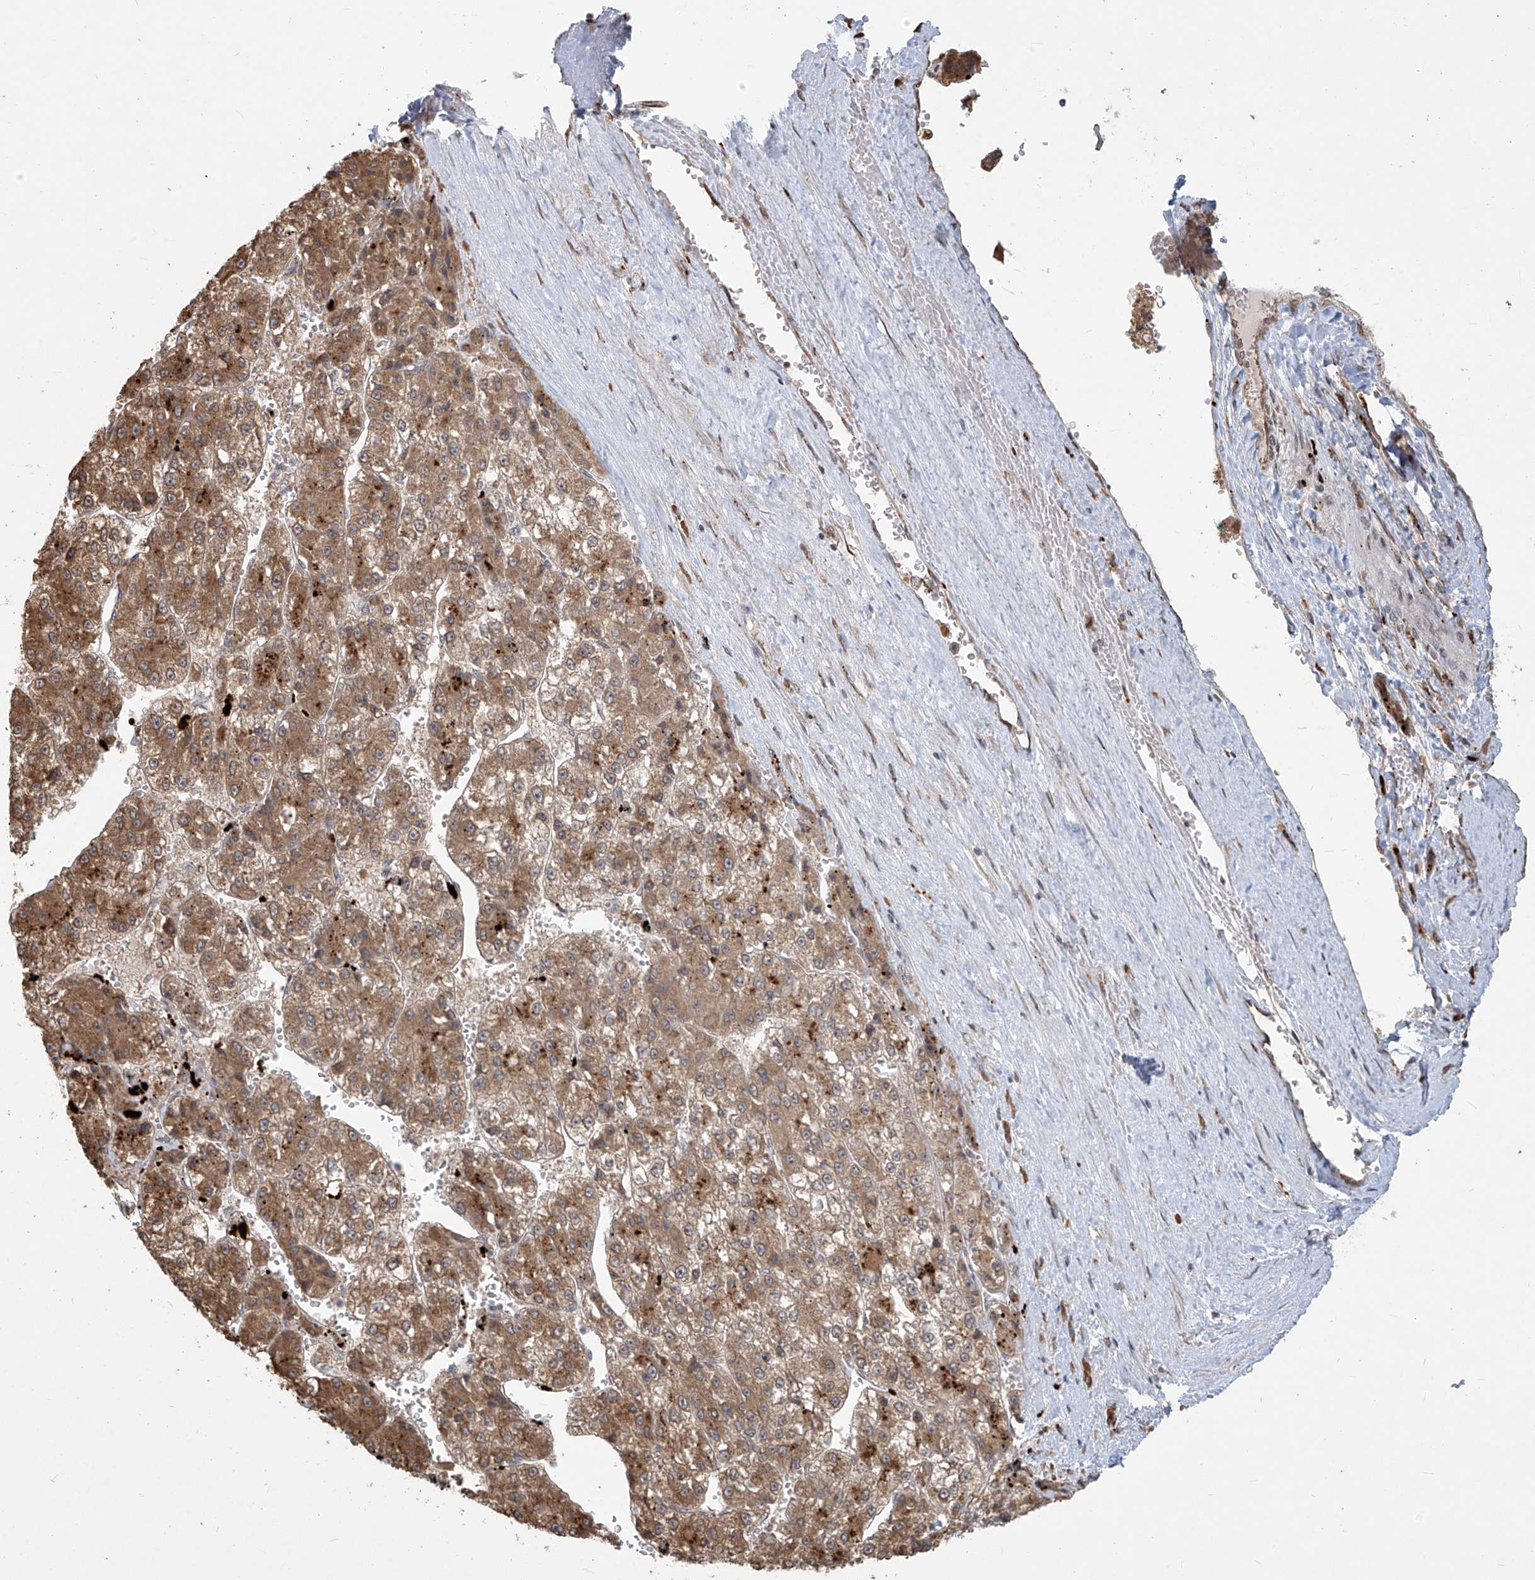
{"staining": {"intensity": "moderate", "quantity": ">75%", "location": "cytoplasmic/membranous"}, "tissue": "liver cancer", "cell_type": "Tumor cells", "image_type": "cancer", "snomed": [{"axis": "morphology", "description": "Carcinoma, Hepatocellular, NOS"}, {"axis": "topography", "description": "Liver"}], "caption": "A high-resolution image shows immunohistochemistry staining of liver cancer (hepatocellular carcinoma), which demonstrates moderate cytoplasmic/membranous positivity in approximately >75% of tumor cells.", "gene": "PLEKHM3", "patient": {"sex": "female", "age": 73}}